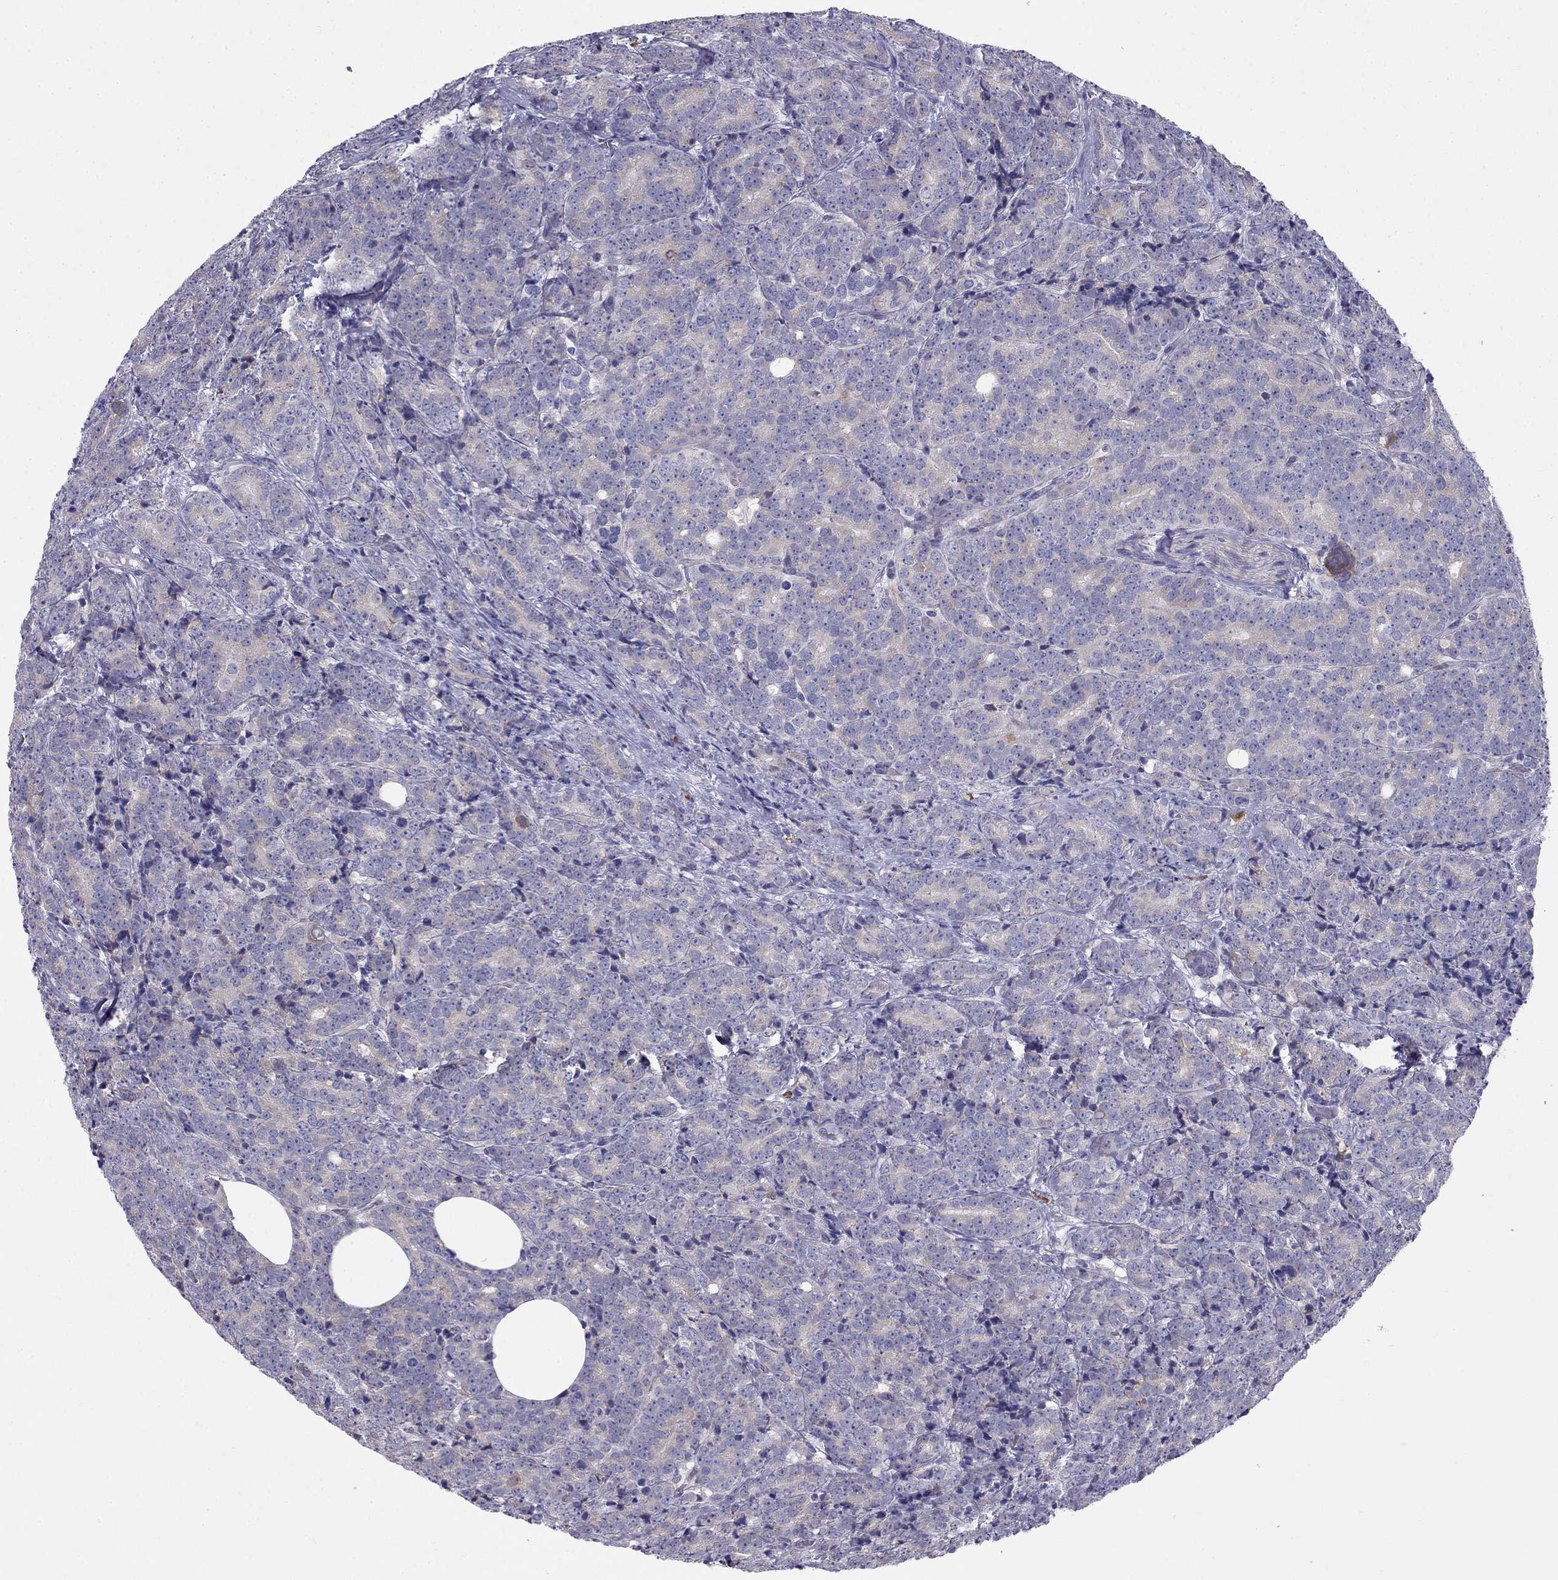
{"staining": {"intensity": "weak", "quantity": "<25%", "location": "cytoplasmic/membranous"}, "tissue": "prostate cancer", "cell_type": "Tumor cells", "image_type": "cancer", "snomed": [{"axis": "morphology", "description": "Adenocarcinoma, NOS"}, {"axis": "topography", "description": "Prostate"}], "caption": "High magnification brightfield microscopy of adenocarcinoma (prostate) stained with DAB (3,3'-diaminobenzidine) (brown) and counterstained with hematoxylin (blue): tumor cells show no significant staining.", "gene": "LONRF2", "patient": {"sex": "male", "age": 71}}